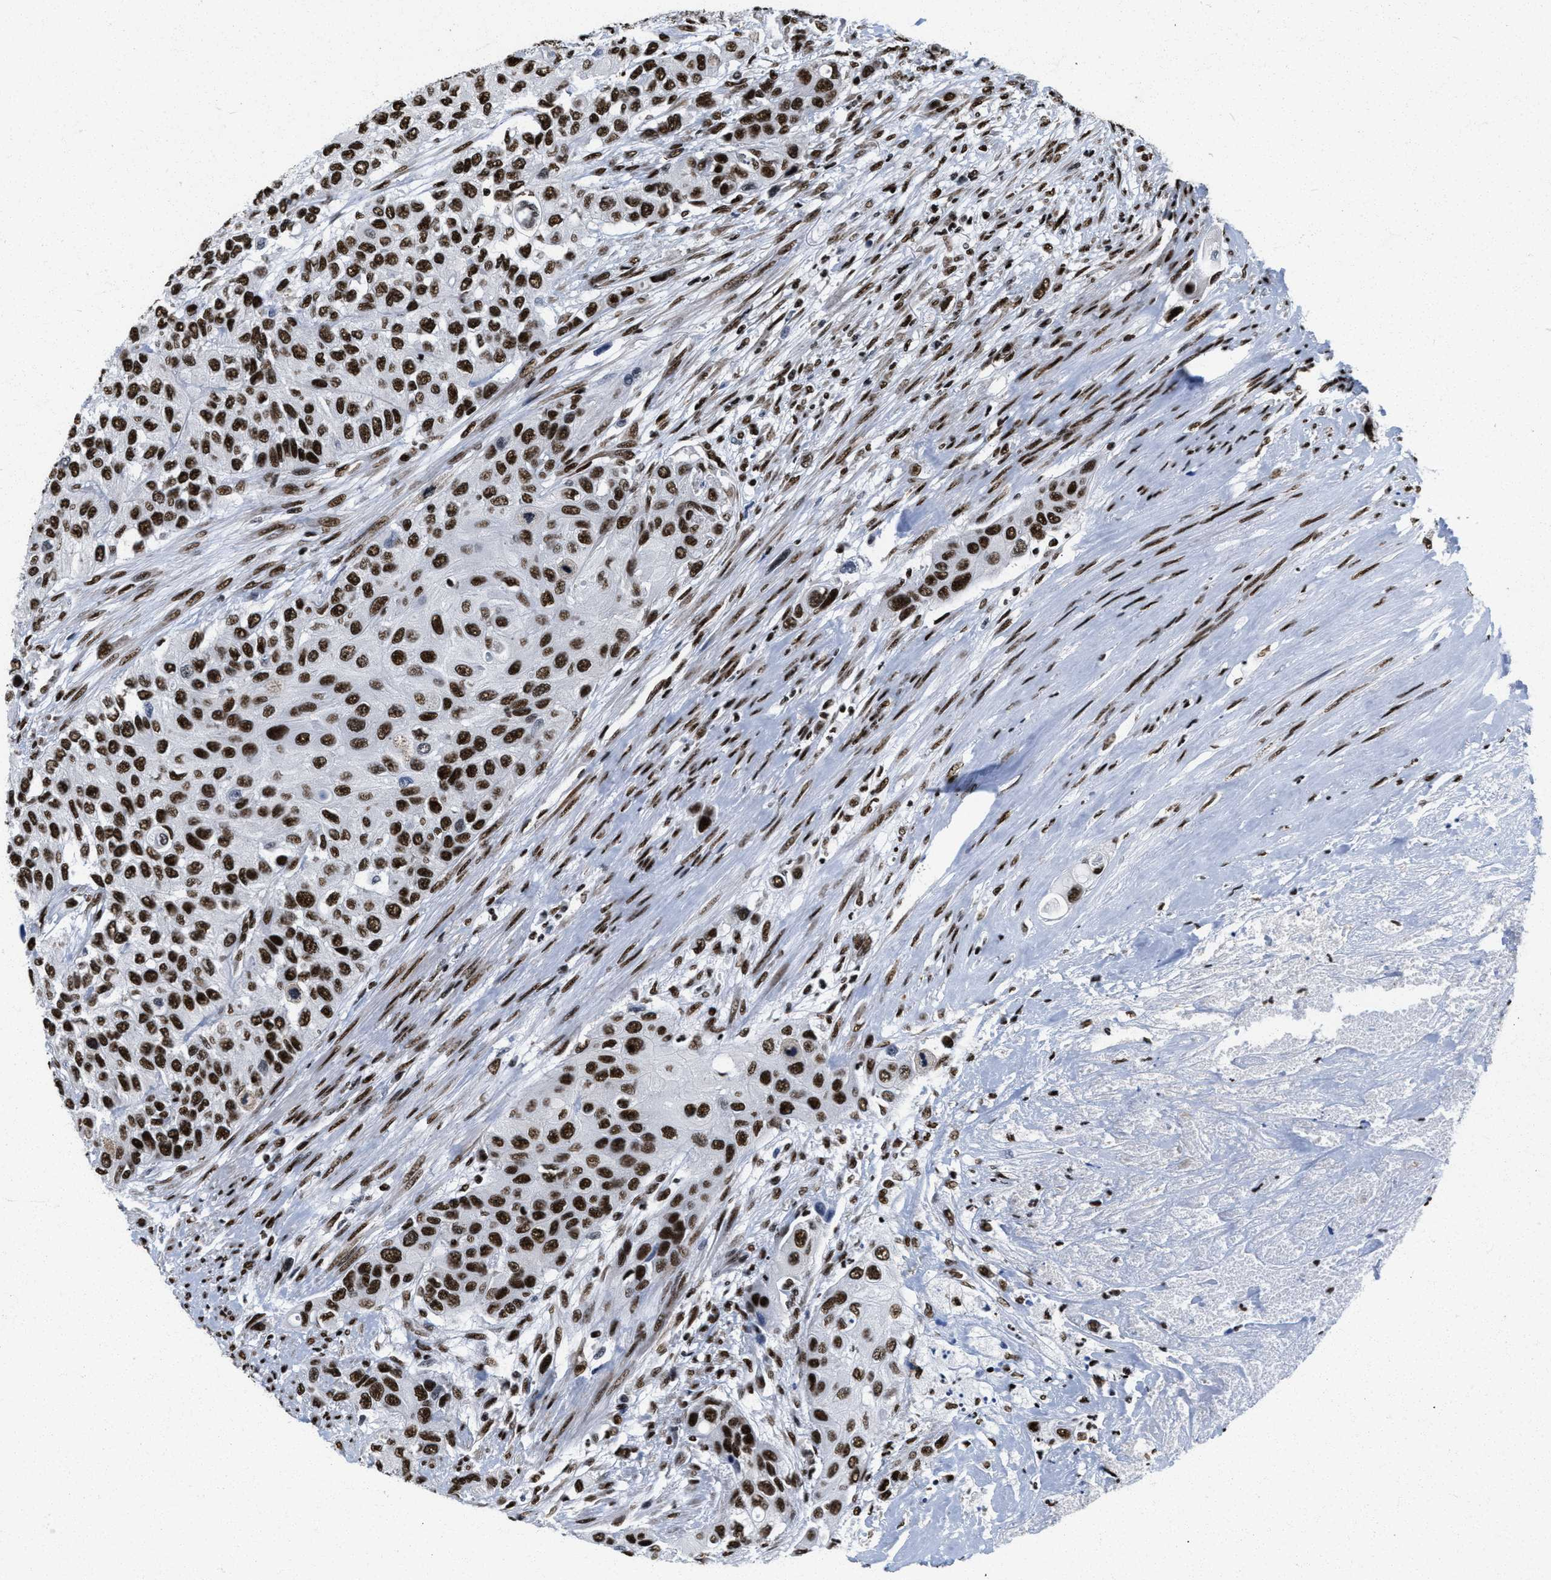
{"staining": {"intensity": "strong", "quantity": ">75%", "location": "nuclear"}, "tissue": "urothelial cancer", "cell_type": "Tumor cells", "image_type": "cancer", "snomed": [{"axis": "morphology", "description": "Urothelial carcinoma, High grade"}, {"axis": "topography", "description": "Urinary bladder"}], "caption": "Human urothelial cancer stained for a protein (brown) demonstrates strong nuclear positive expression in approximately >75% of tumor cells.", "gene": "CREB1", "patient": {"sex": "female", "age": 56}}